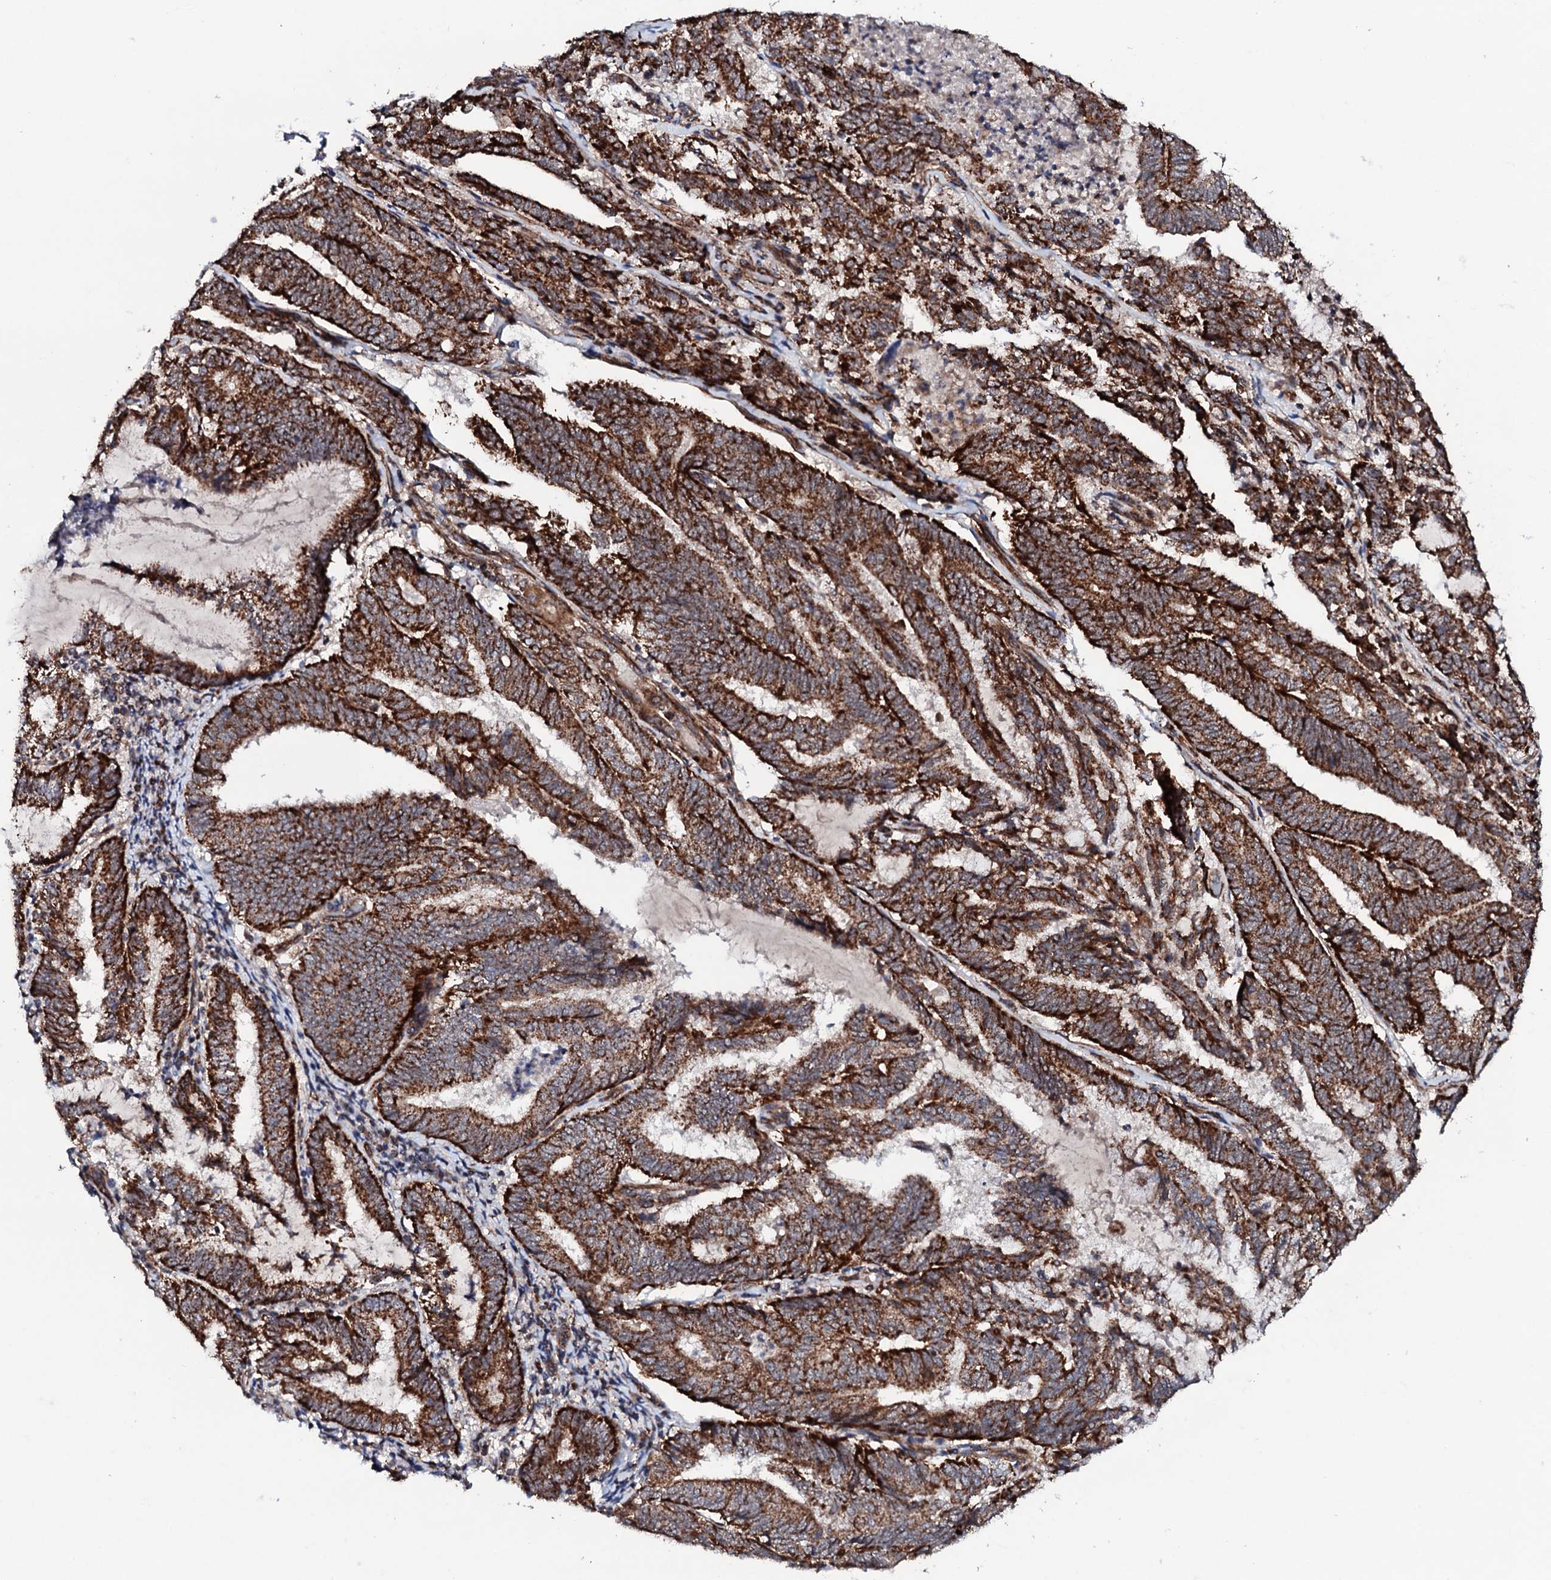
{"staining": {"intensity": "strong", "quantity": ">75%", "location": "cytoplasmic/membranous"}, "tissue": "endometrial cancer", "cell_type": "Tumor cells", "image_type": "cancer", "snomed": [{"axis": "morphology", "description": "Adenocarcinoma, NOS"}, {"axis": "topography", "description": "Endometrium"}], "caption": "Protein staining exhibits strong cytoplasmic/membranous staining in about >75% of tumor cells in adenocarcinoma (endometrial).", "gene": "MTIF3", "patient": {"sex": "female", "age": 80}}